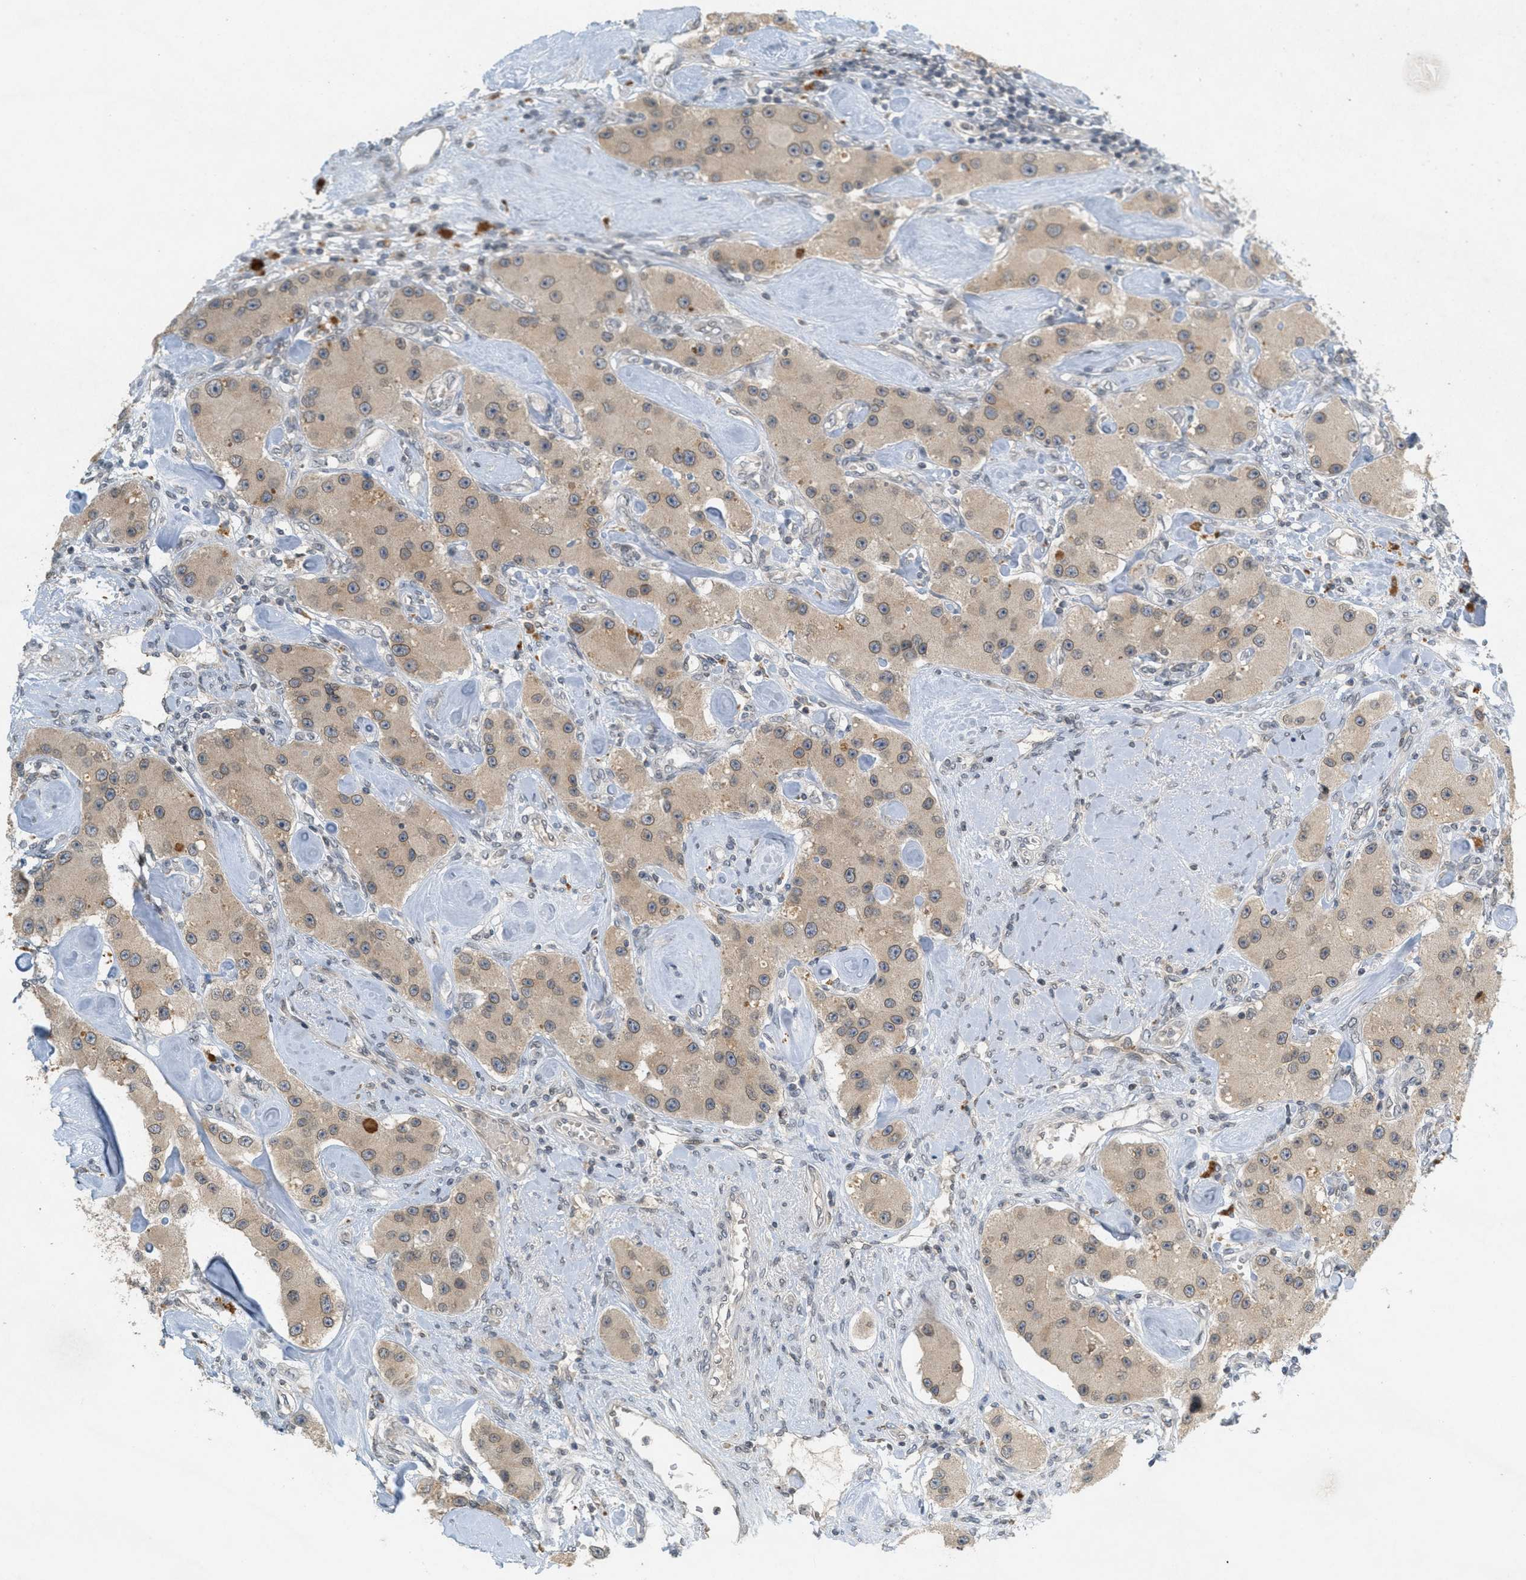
{"staining": {"intensity": "weak", "quantity": ">75%", "location": "cytoplasmic/membranous,nuclear"}, "tissue": "carcinoid", "cell_type": "Tumor cells", "image_type": "cancer", "snomed": [{"axis": "morphology", "description": "Carcinoid, malignant, NOS"}, {"axis": "topography", "description": "Pancreas"}], "caption": "Protein staining of carcinoid tissue displays weak cytoplasmic/membranous and nuclear expression in approximately >75% of tumor cells.", "gene": "ABHD6", "patient": {"sex": "male", "age": 41}}